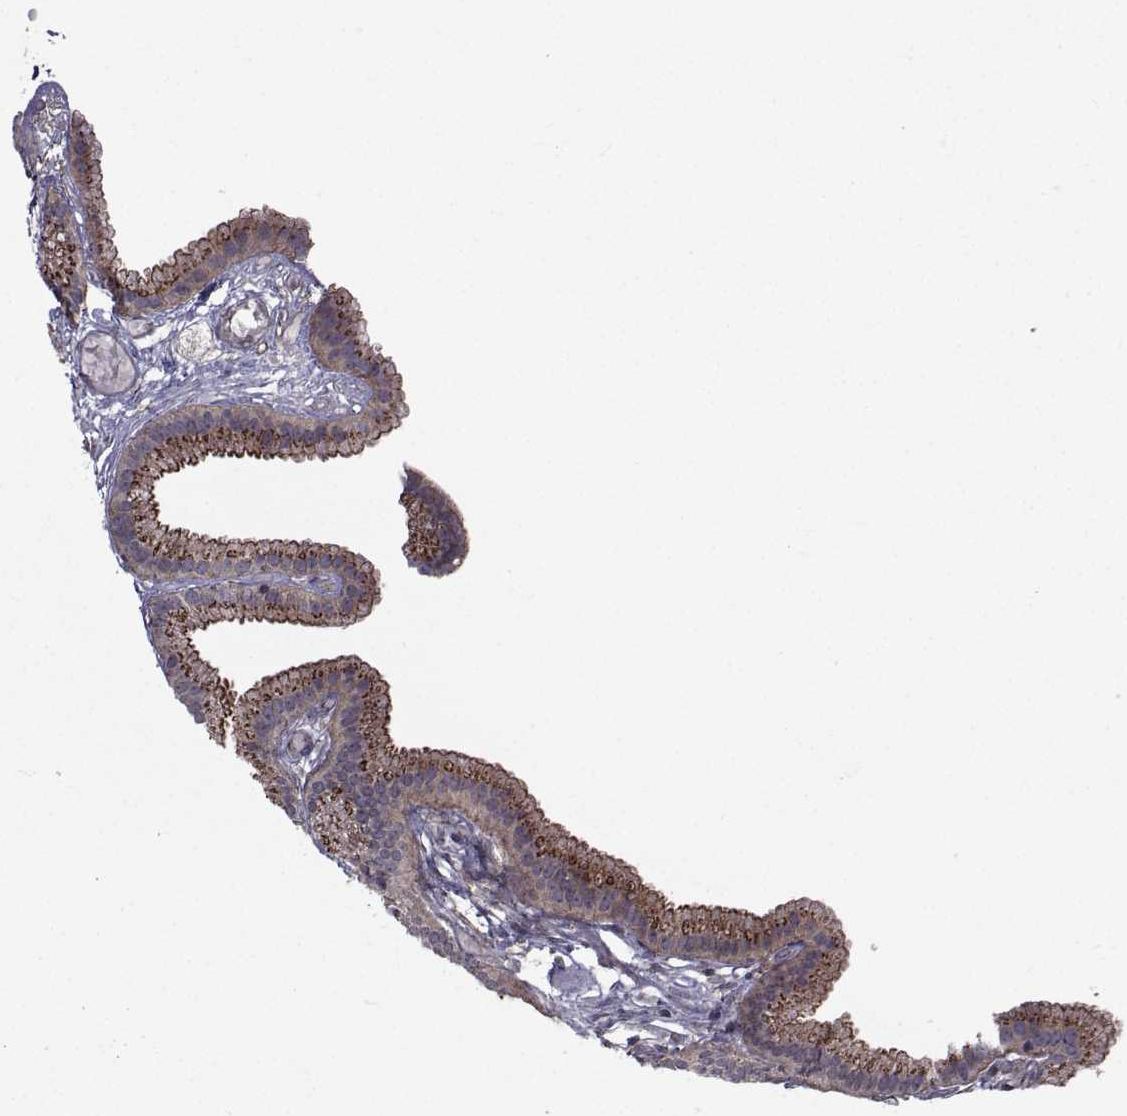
{"staining": {"intensity": "strong", "quantity": "25%-75%", "location": "cytoplasmic/membranous"}, "tissue": "gallbladder", "cell_type": "Glandular cells", "image_type": "normal", "snomed": [{"axis": "morphology", "description": "Normal tissue, NOS"}, {"axis": "topography", "description": "Gallbladder"}], "caption": "This photomicrograph exhibits IHC staining of unremarkable human gallbladder, with high strong cytoplasmic/membranous expression in about 25%-75% of glandular cells.", "gene": "ATP6V1C2", "patient": {"sex": "female", "age": 45}}